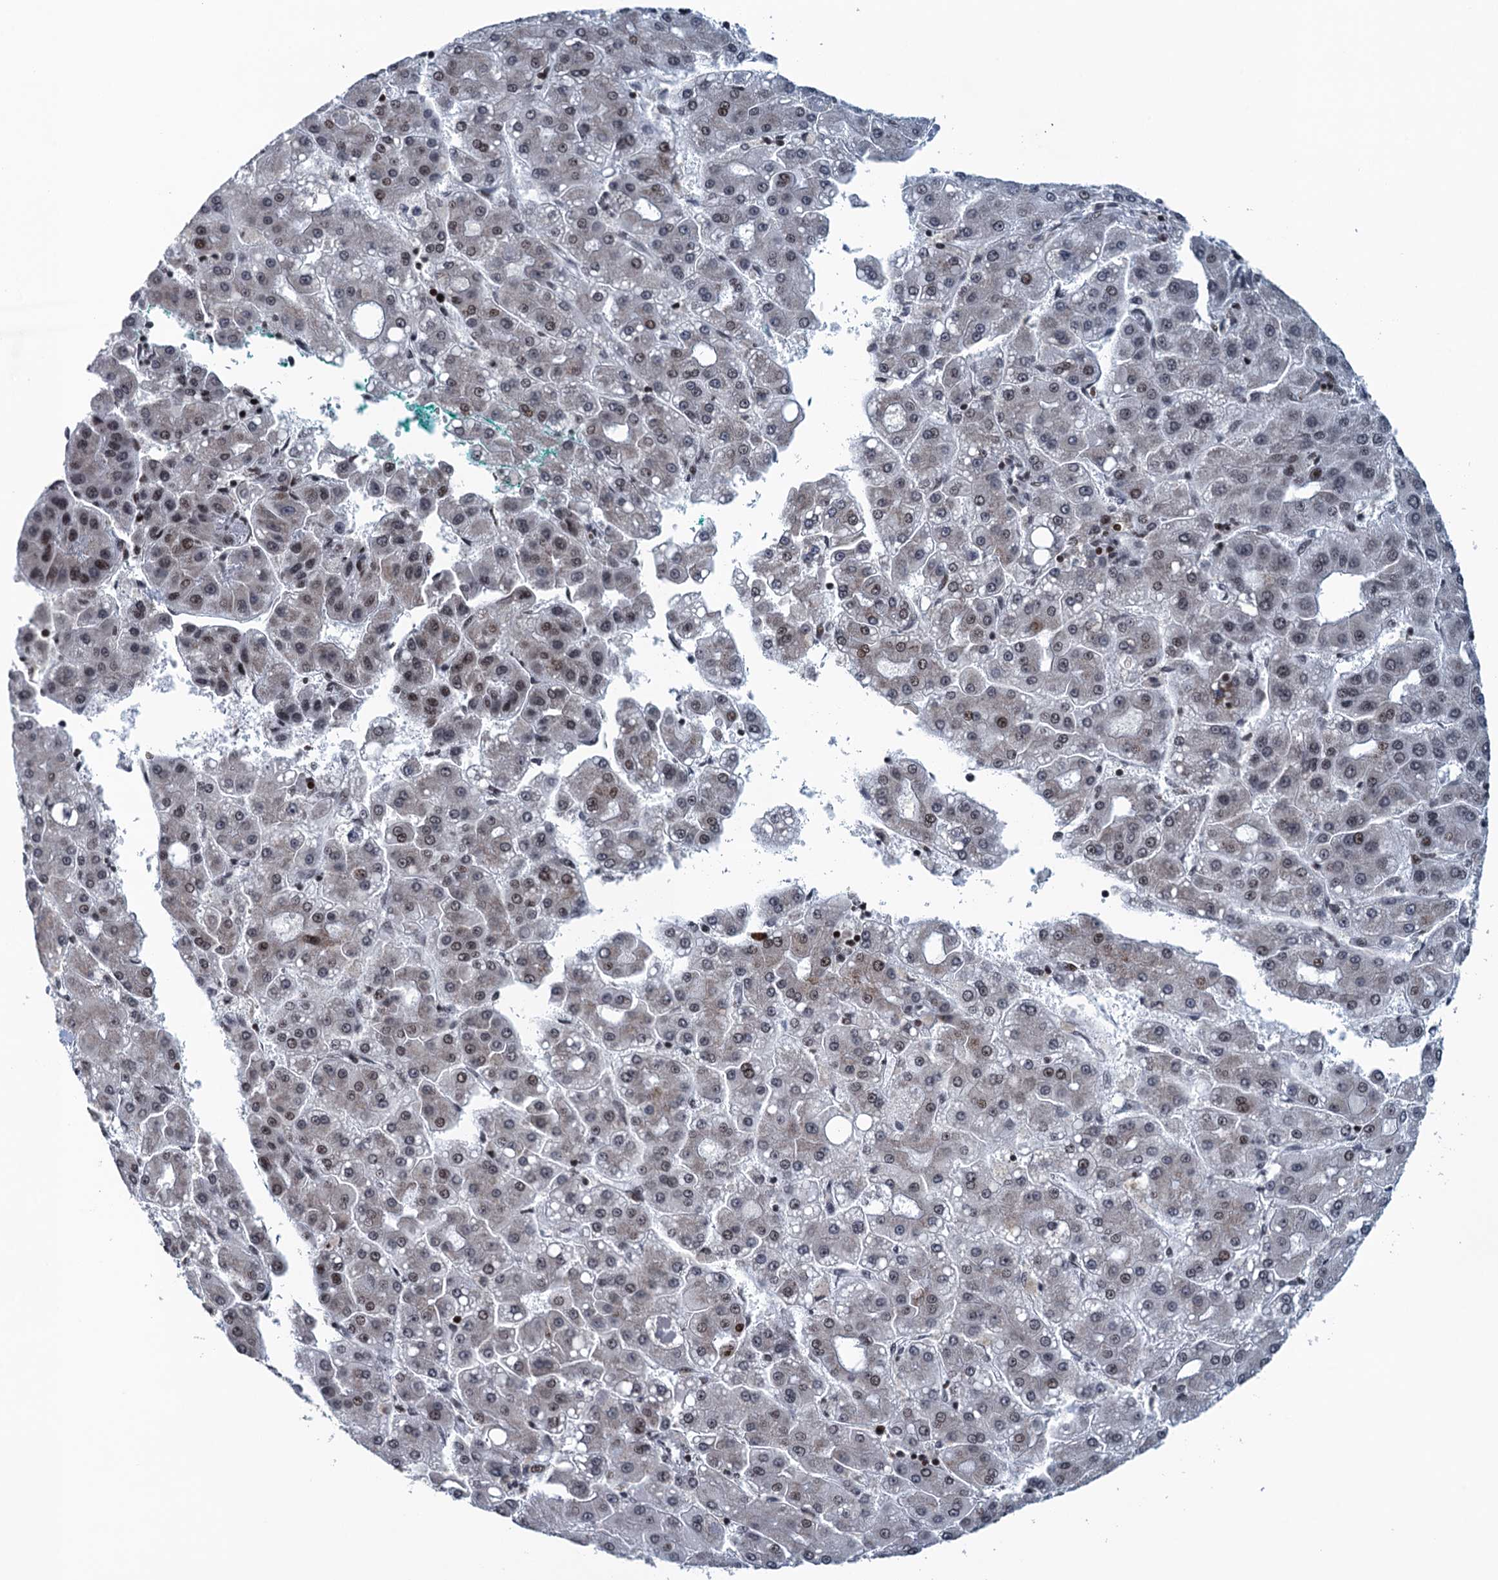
{"staining": {"intensity": "weak", "quantity": "<25%", "location": "nuclear"}, "tissue": "liver cancer", "cell_type": "Tumor cells", "image_type": "cancer", "snomed": [{"axis": "morphology", "description": "Carcinoma, Hepatocellular, NOS"}, {"axis": "topography", "description": "Liver"}], "caption": "High magnification brightfield microscopy of hepatocellular carcinoma (liver) stained with DAB (3,3'-diaminobenzidine) (brown) and counterstained with hematoxylin (blue): tumor cells show no significant positivity.", "gene": "FYB1", "patient": {"sex": "male", "age": 65}}